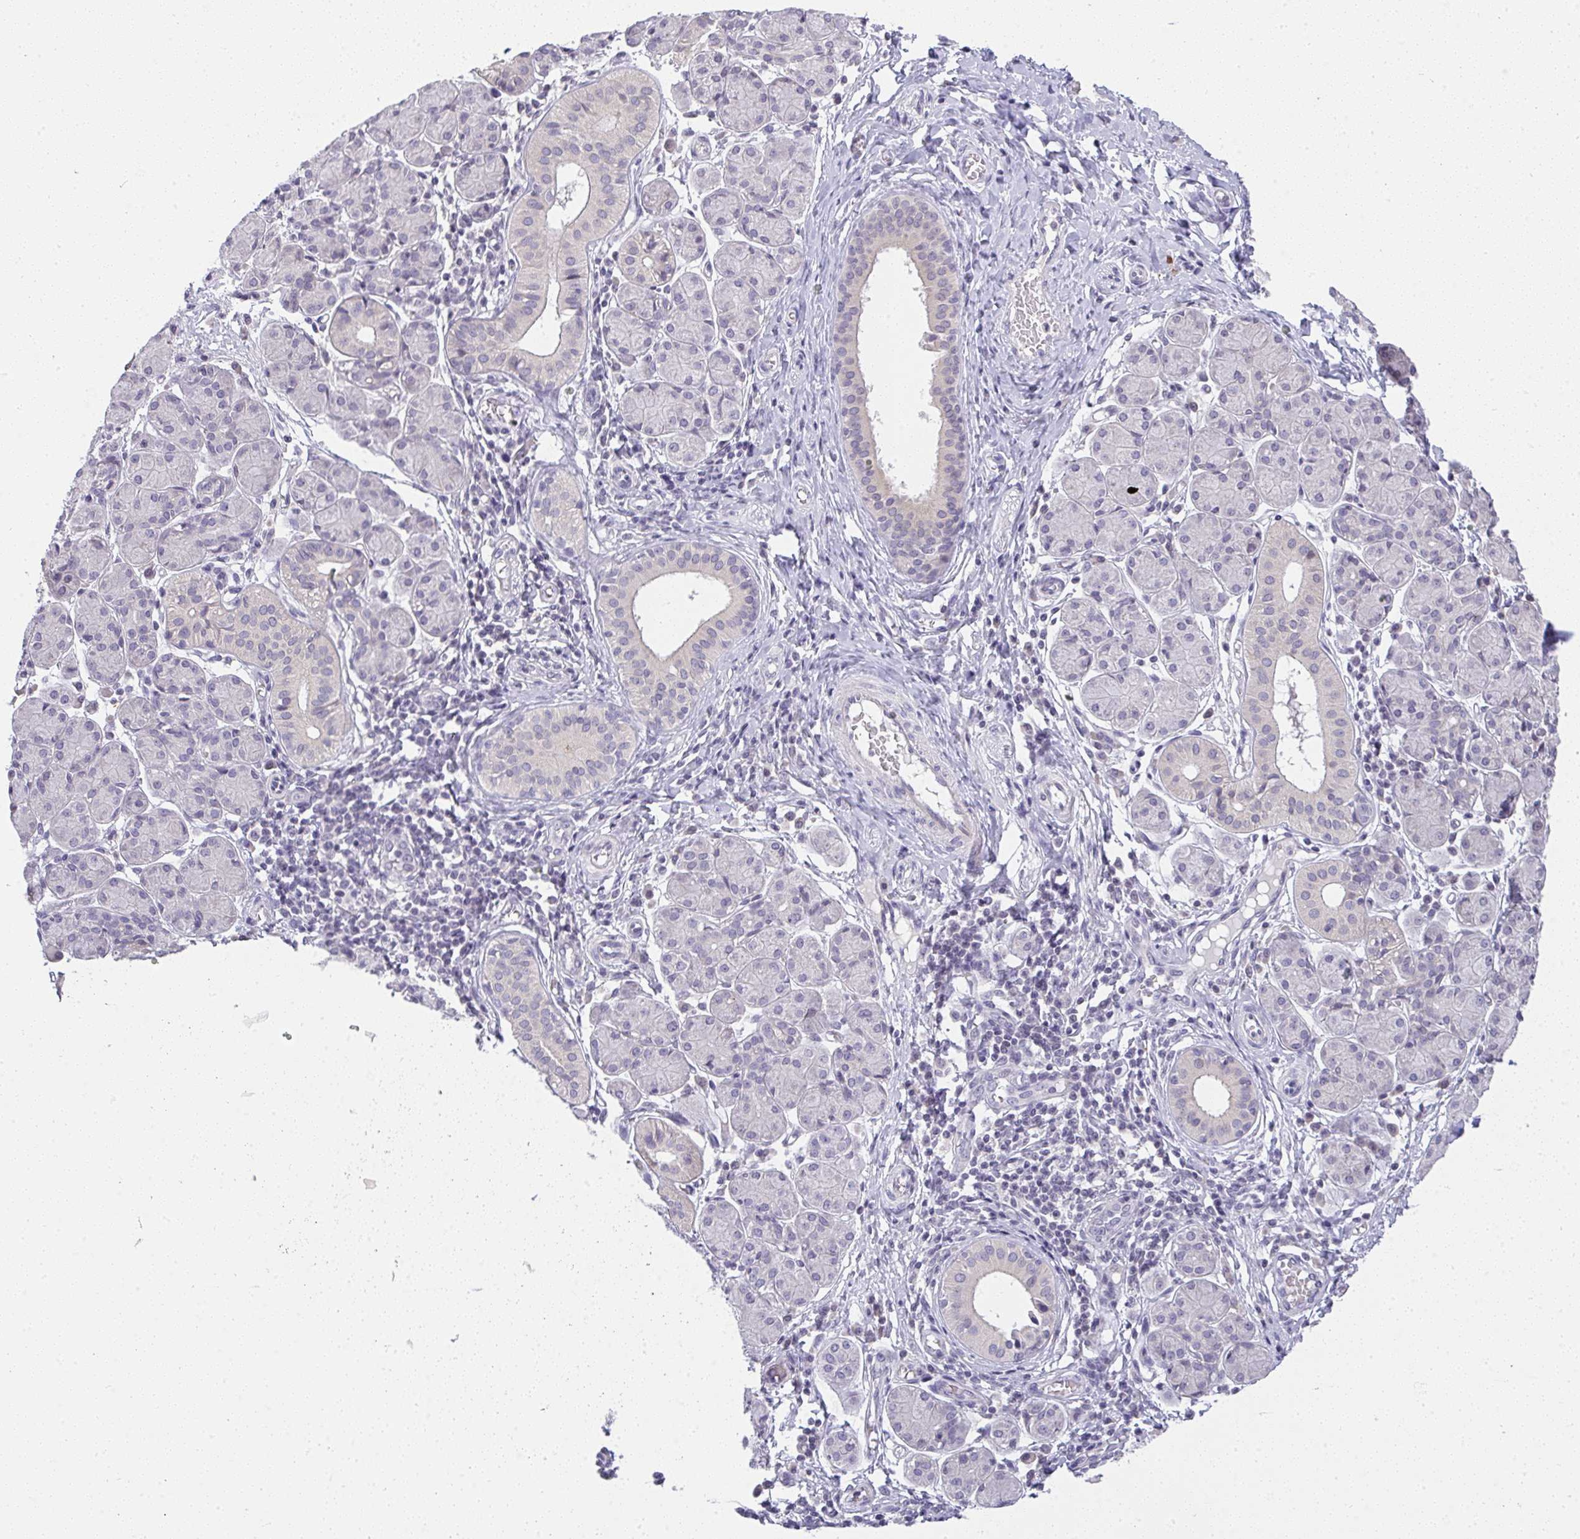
{"staining": {"intensity": "negative", "quantity": "none", "location": "none"}, "tissue": "salivary gland", "cell_type": "Glandular cells", "image_type": "normal", "snomed": [{"axis": "morphology", "description": "Normal tissue, NOS"}, {"axis": "morphology", "description": "Inflammation, NOS"}, {"axis": "topography", "description": "Lymph node"}, {"axis": "topography", "description": "Salivary gland"}], "caption": "DAB immunohistochemical staining of benign human salivary gland reveals no significant expression in glandular cells. (Stains: DAB (3,3'-diaminobenzidine) IHC with hematoxylin counter stain, Microscopy: brightfield microscopy at high magnification).", "gene": "CACNA1S", "patient": {"sex": "male", "age": 3}}